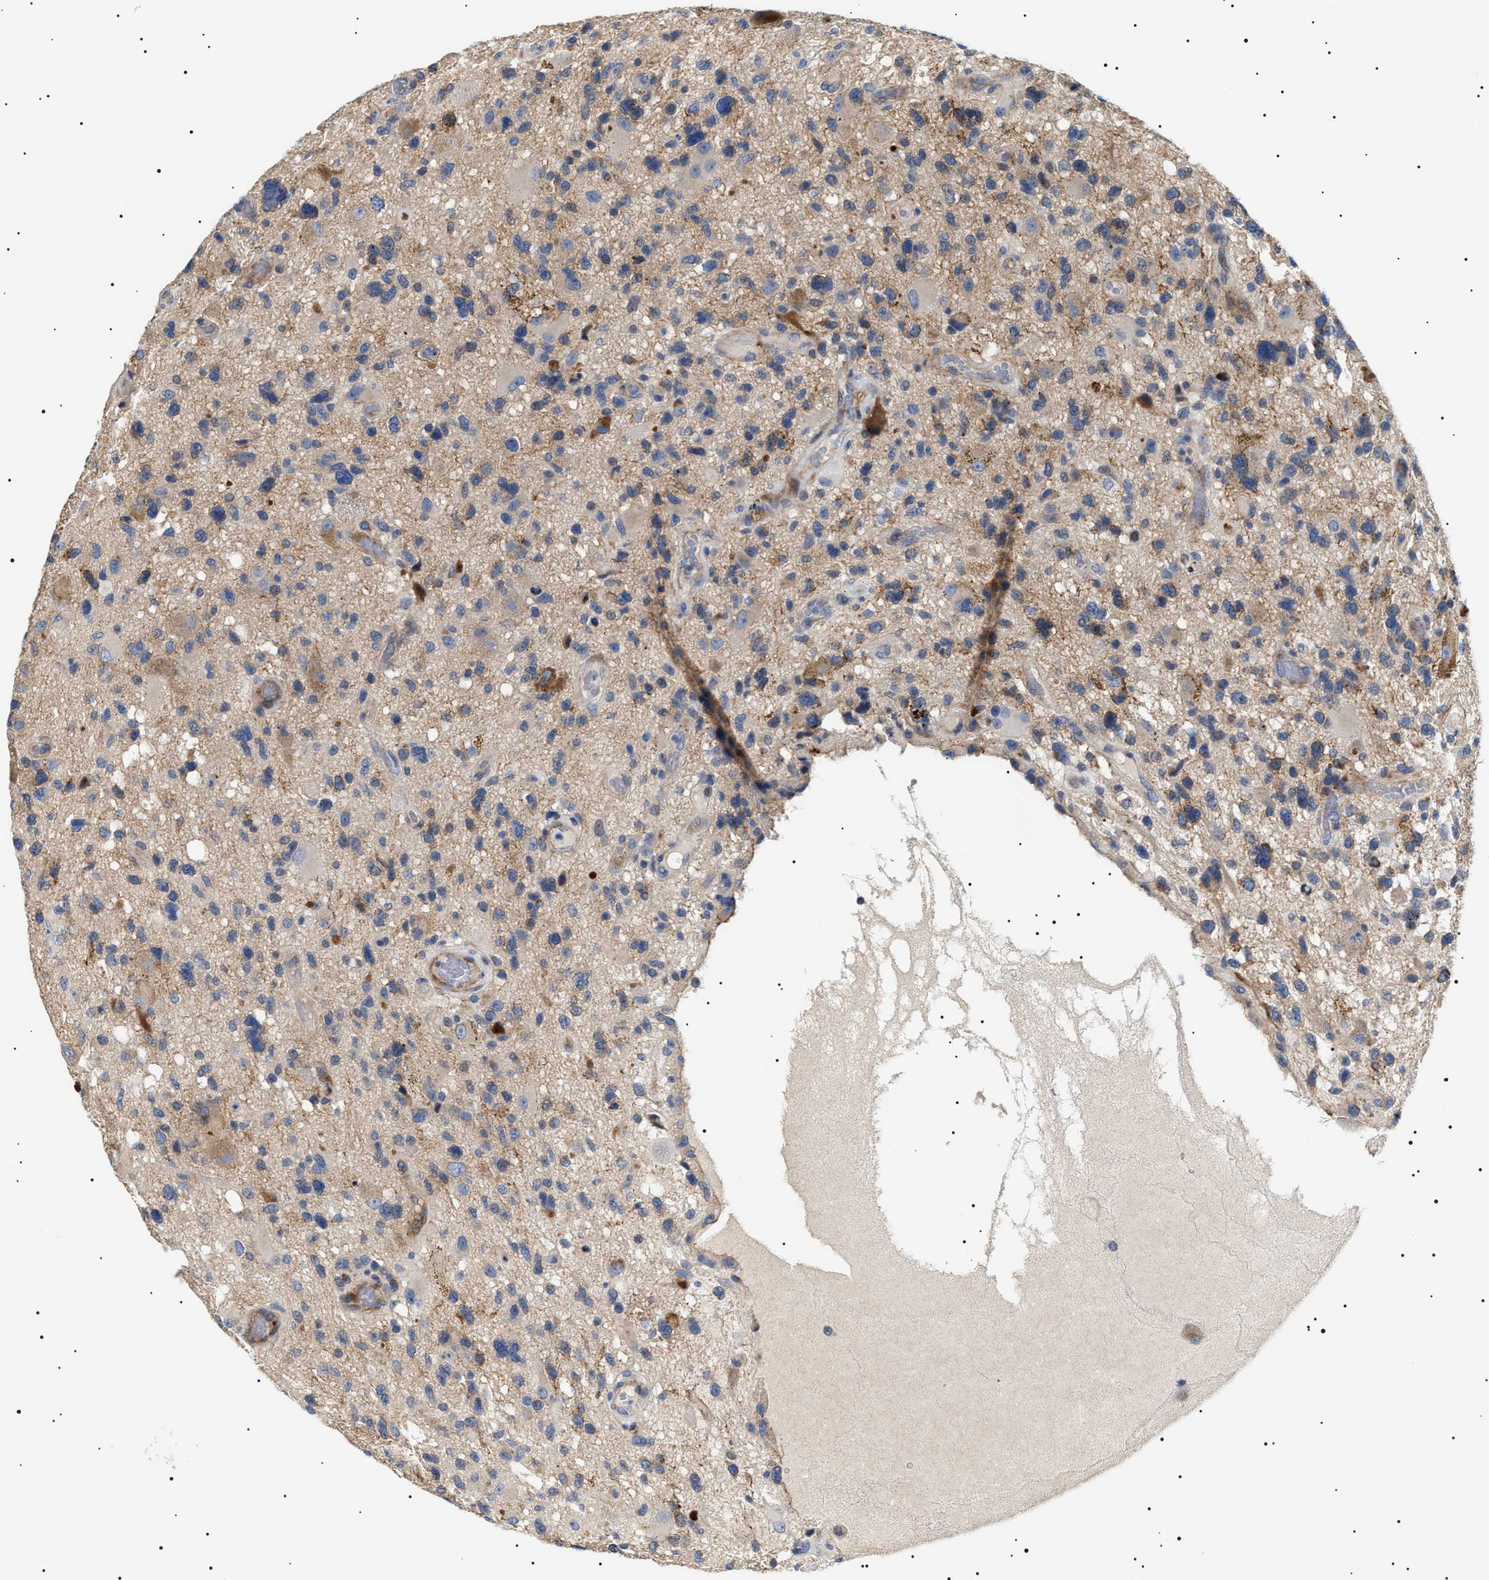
{"staining": {"intensity": "weak", "quantity": "<25%", "location": "cytoplasmic/membranous"}, "tissue": "glioma", "cell_type": "Tumor cells", "image_type": "cancer", "snomed": [{"axis": "morphology", "description": "Glioma, malignant, High grade"}, {"axis": "topography", "description": "Brain"}], "caption": "This is an immunohistochemistry image of human malignant glioma (high-grade). There is no expression in tumor cells.", "gene": "TMEM222", "patient": {"sex": "male", "age": 33}}